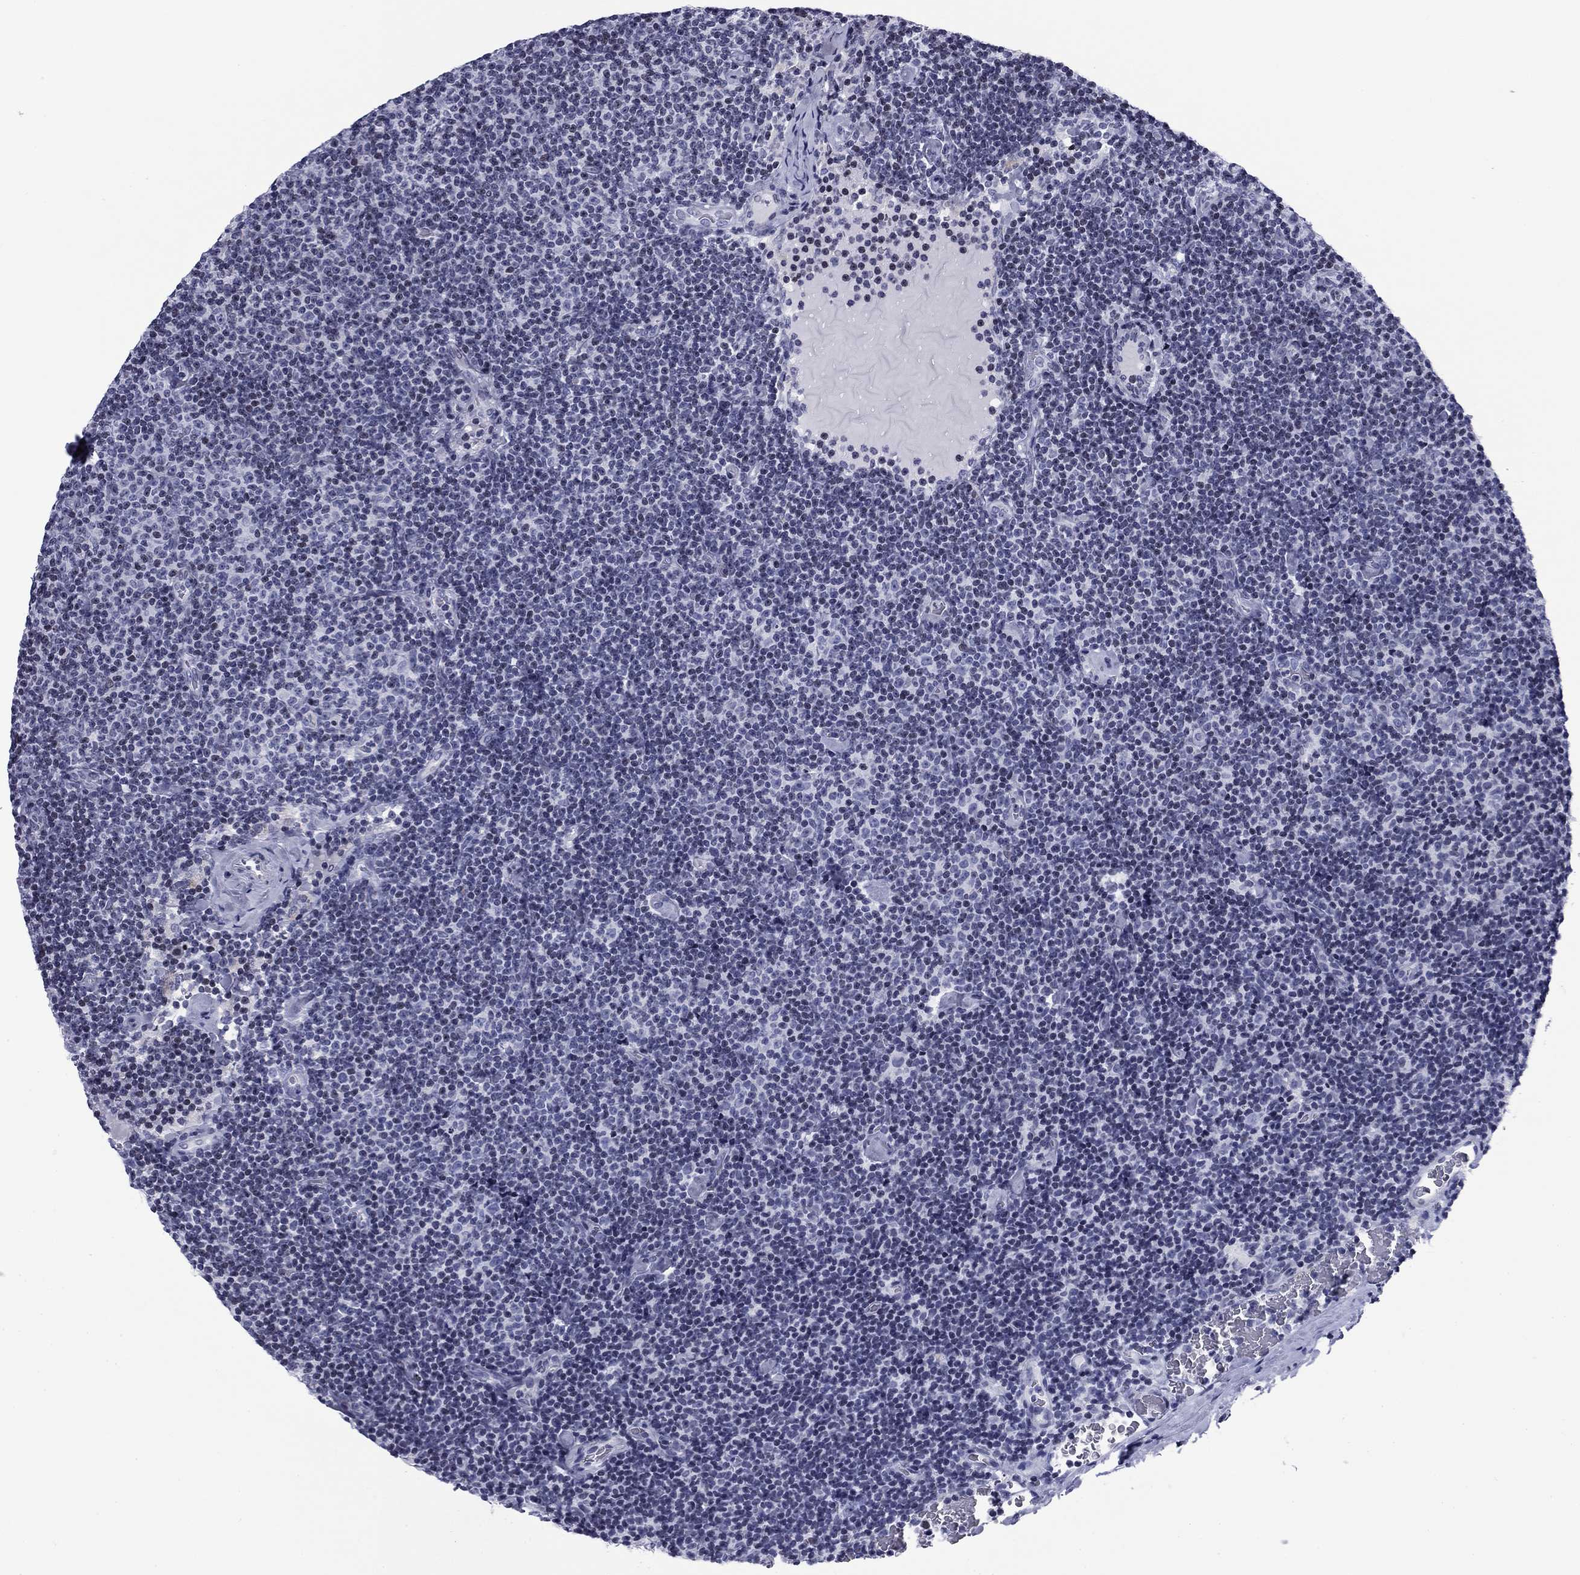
{"staining": {"intensity": "negative", "quantity": "none", "location": "none"}, "tissue": "lymphoma", "cell_type": "Tumor cells", "image_type": "cancer", "snomed": [{"axis": "morphology", "description": "Malignant lymphoma, non-Hodgkin's type, Low grade"}, {"axis": "topography", "description": "Lymph node"}], "caption": "There is no significant staining in tumor cells of malignant lymphoma, non-Hodgkin's type (low-grade).", "gene": "CCDC144A", "patient": {"sex": "male", "age": 81}}